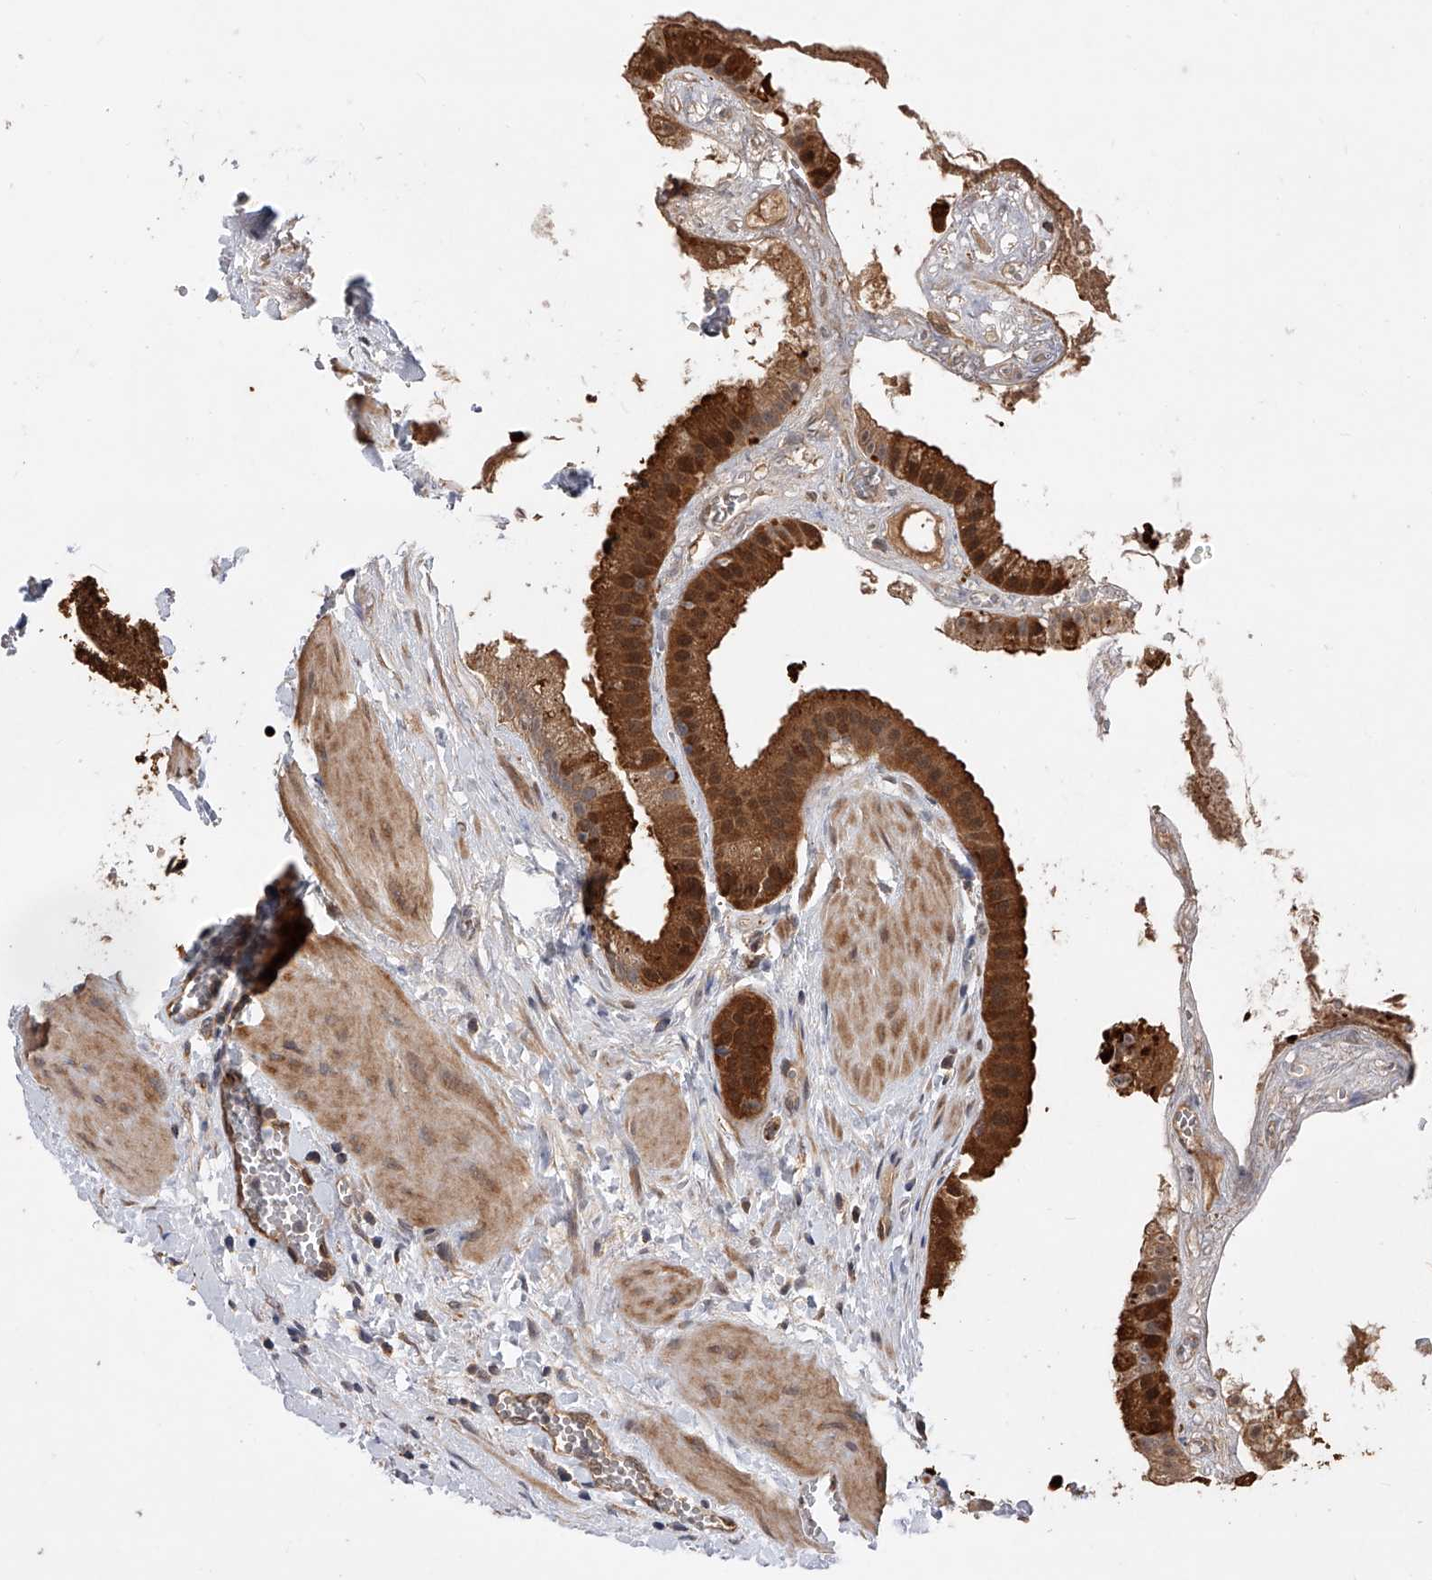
{"staining": {"intensity": "strong", "quantity": ">75%", "location": "cytoplasmic/membranous,nuclear"}, "tissue": "gallbladder", "cell_type": "Glandular cells", "image_type": "normal", "snomed": [{"axis": "morphology", "description": "Normal tissue, NOS"}, {"axis": "topography", "description": "Gallbladder"}], "caption": "Immunohistochemistry (IHC) photomicrograph of unremarkable gallbladder stained for a protein (brown), which exhibits high levels of strong cytoplasmic/membranous,nuclear positivity in approximately >75% of glandular cells.", "gene": "GMDS", "patient": {"sex": "male", "age": 55}}